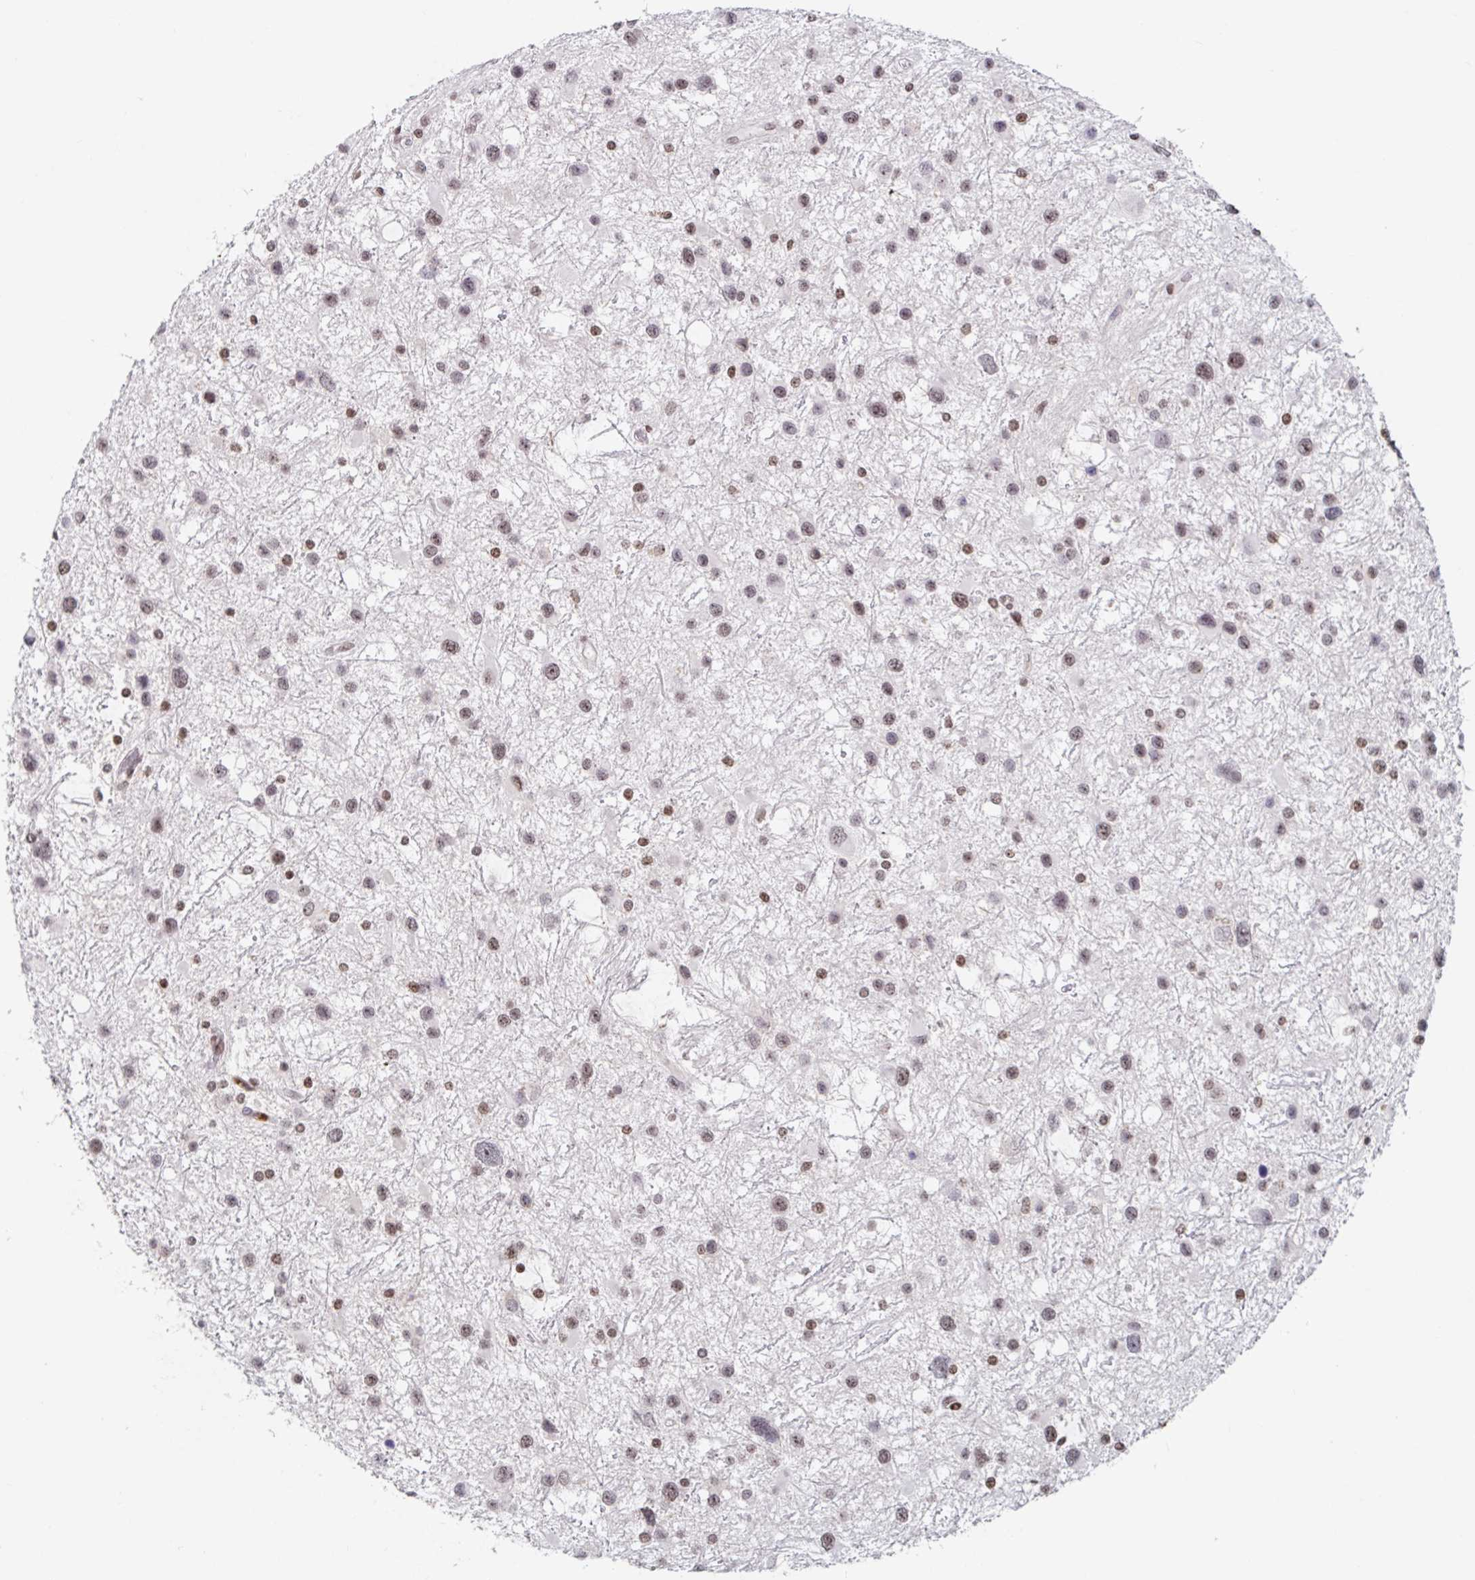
{"staining": {"intensity": "moderate", "quantity": ">75%", "location": "nuclear"}, "tissue": "glioma", "cell_type": "Tumor cells", "image_type": "cancer", "snomed": [{"axis": "morphology", "description": "Glioma, malignant, Low grade"}, {"axis": "topography", "description": "Brain"}], "caption": "An immunohistochemistry (IHC) histopathology image of tumor tissue is shown. Protein staining in brown highlights moderate nuclear positivity in low-grade glioma (malignant) within tumor cells. (Brightfield microscopy of DAB IHC at high magnification).", "gene": "C19orf53", "patient": {"sex": "female", "age": 32}}